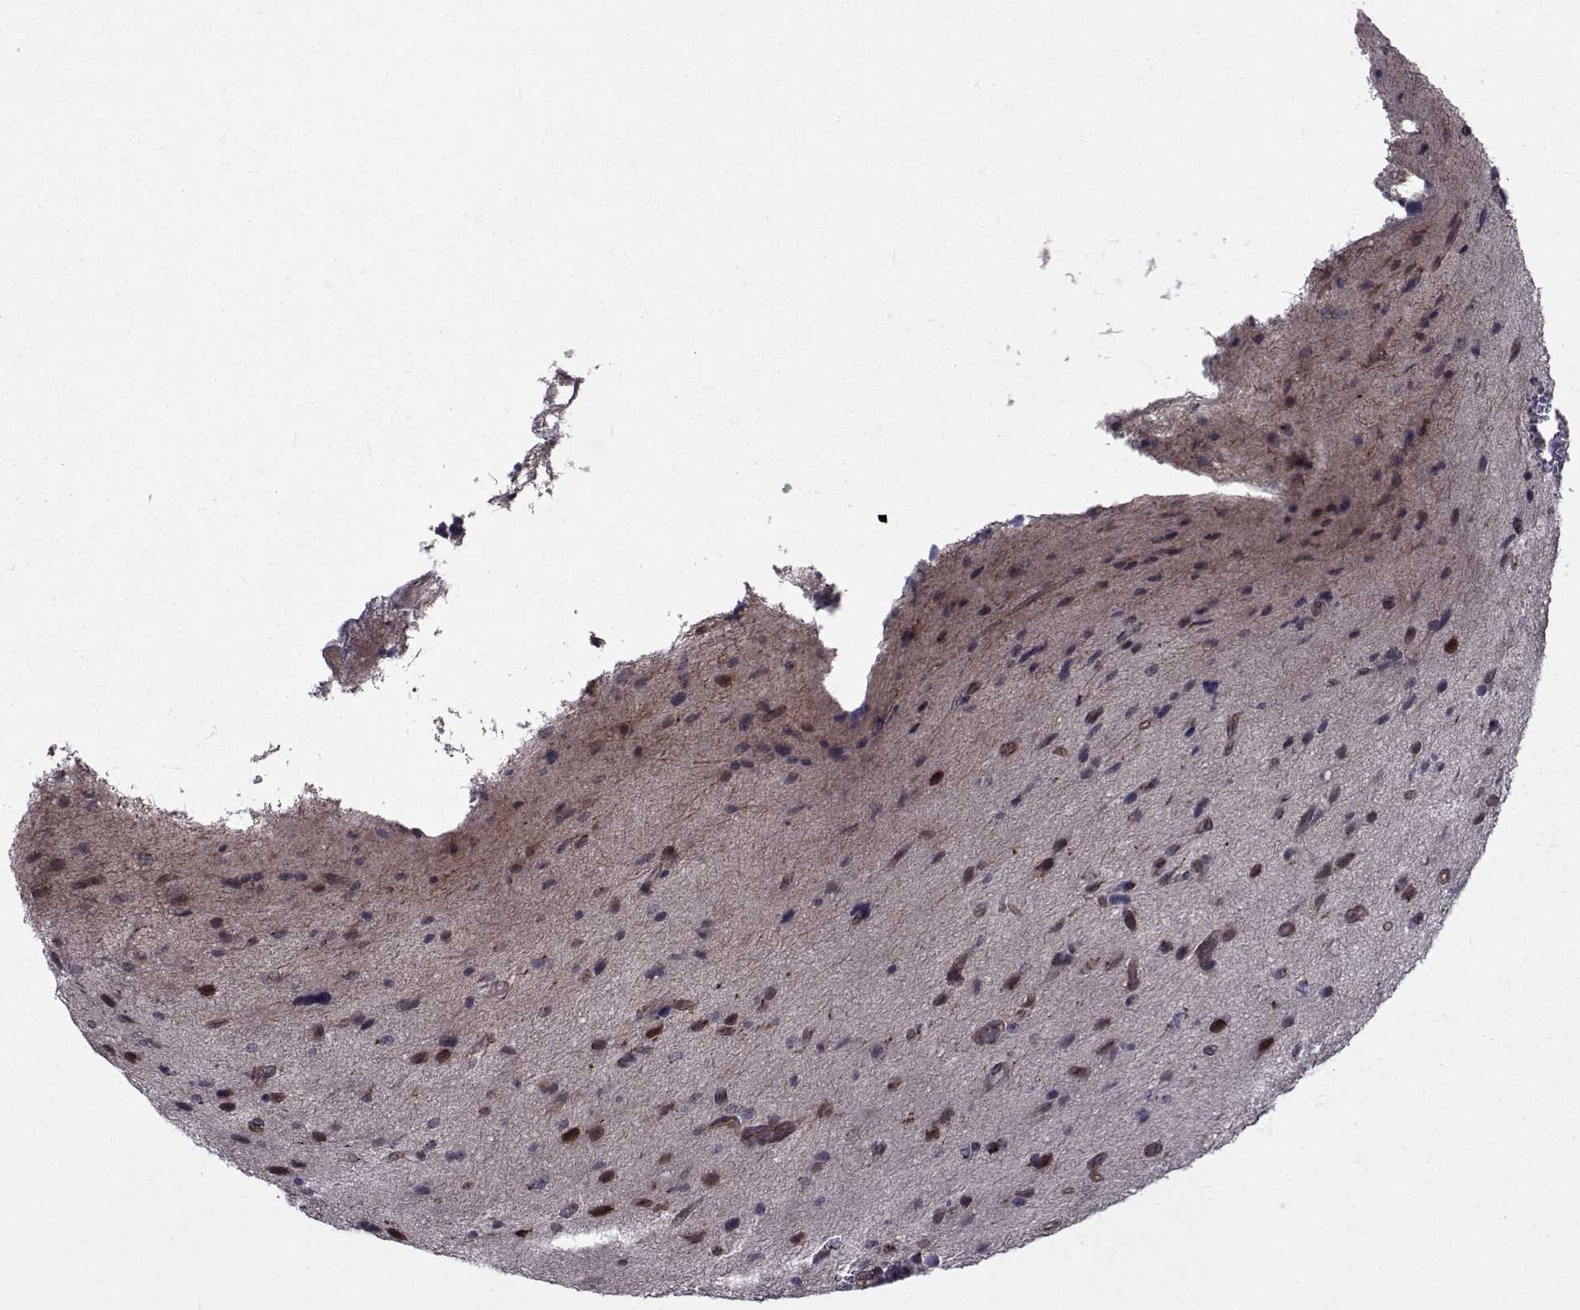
{"staining": {"intensity": "negative", "quantity": "none", "location": "none"}, "tissue": "glioma", "cell_type": "Tumor cells", "image_type": "cancer", "snomed": [{"axis": "morphology", "description": "Glioma, malignant, NOS"}, {"axis": "morphology", "description": "Glioma, malignant, High grade"}, {"axis": "topography", "description": "Brain"}], "caption": "Glioma stained for a protein using immunohistochemistry displays no expression tumor cells.", "gene": "ATP6V1C2", "patient": {"sex": "female", "age": 71}}